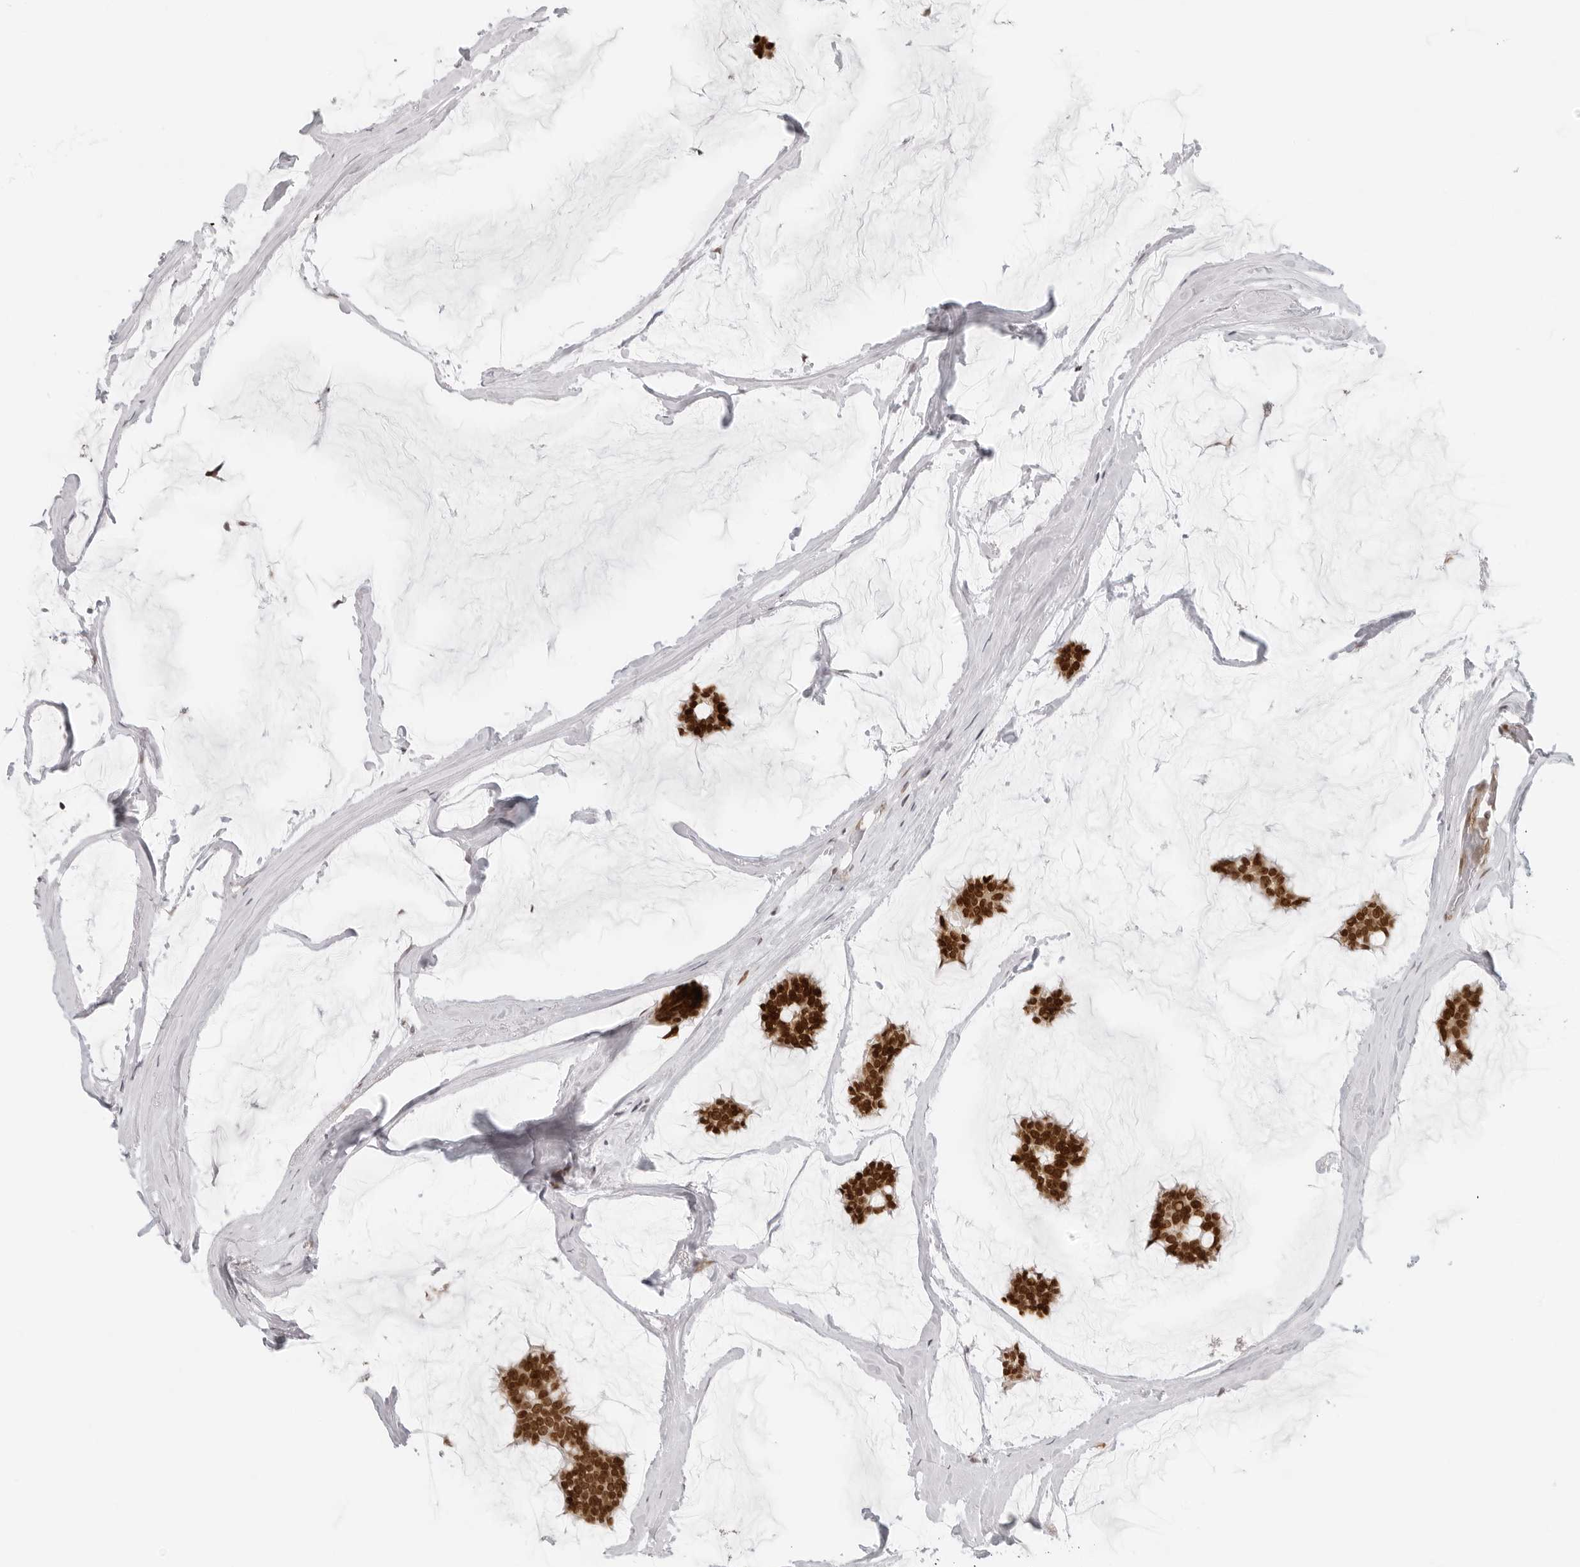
{"staining": {"intensity": "strong", "quantity": ">75%", "location": "nuclear"}, "tissue": "breast cancer", "cell_type": "Tumor cells", "image_type": "cancer", "snomed": [{"axis": "morphology", "description": "Duct carcinoma"}, {"axis": "topography", "description": "Breast"}], "caption": "Invasive ductal carcinoma (breast) stained for a protein (brown) shows strong nuclear positive positivity in approximately >75% of tumor cells.", "gene": "RCC1", "patient": {"sex": "female", "age": 93}}